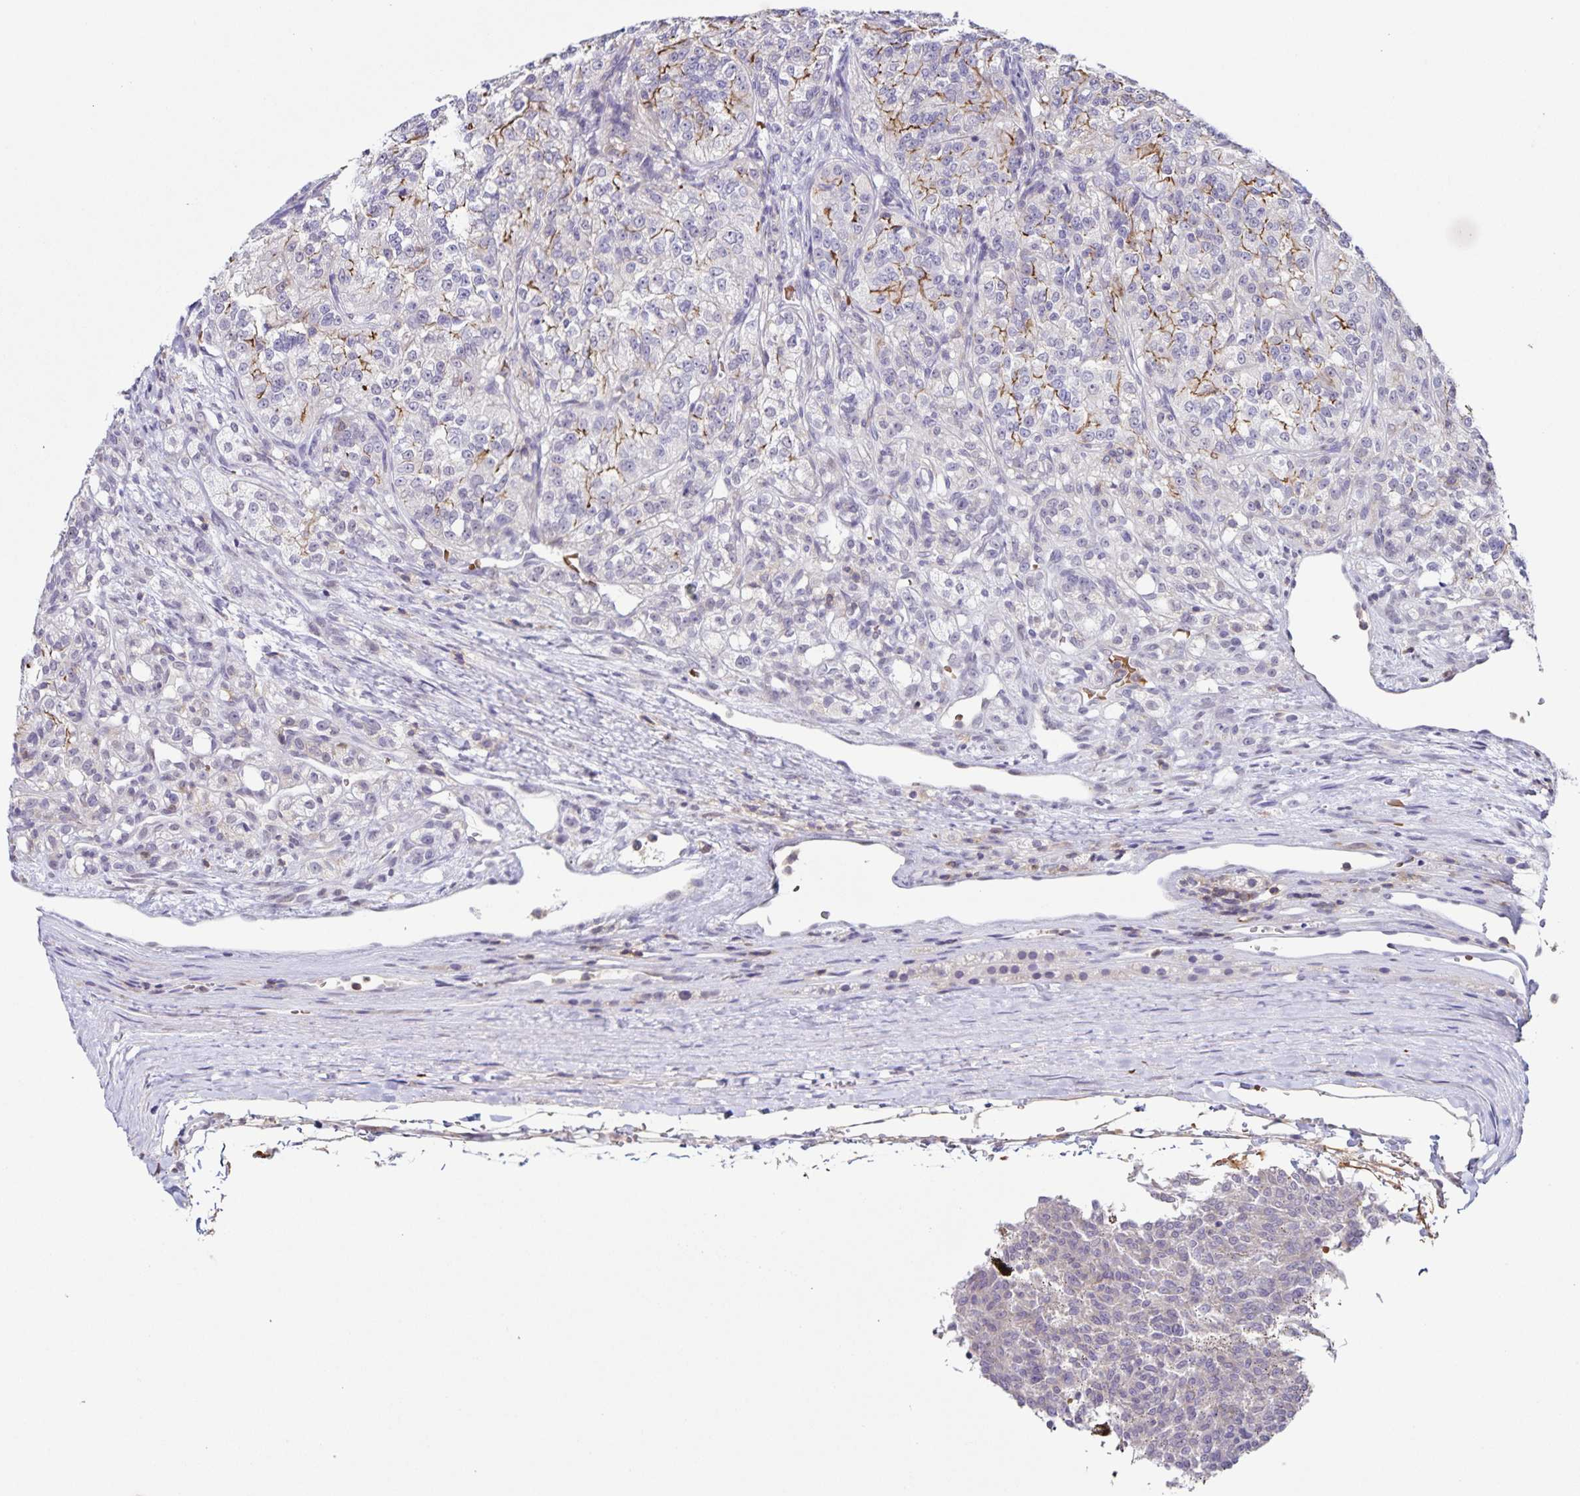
{"staining": {"intensity": "moderate", "quantity": "<25%", "location": "cytoplasmic/membranous"}, "tissue": "renal cancer", "cell_type": "Tumor cells", "image_type": "cancer", "snomed": [{"axis": "morphology", "description": "Adenocarcinoma, NOS"}, {"axis": "topography", "description": "Kidney"}], "caption": "A high-resolution image shows immunohistochemistry staining of adenocarcinoma (renal), which exhibits moderate cytoplasmic/membranous staining in about <25% of tumor cells.", "gene": "STPG4", "patient": {"sex": "female", "age": 63}}